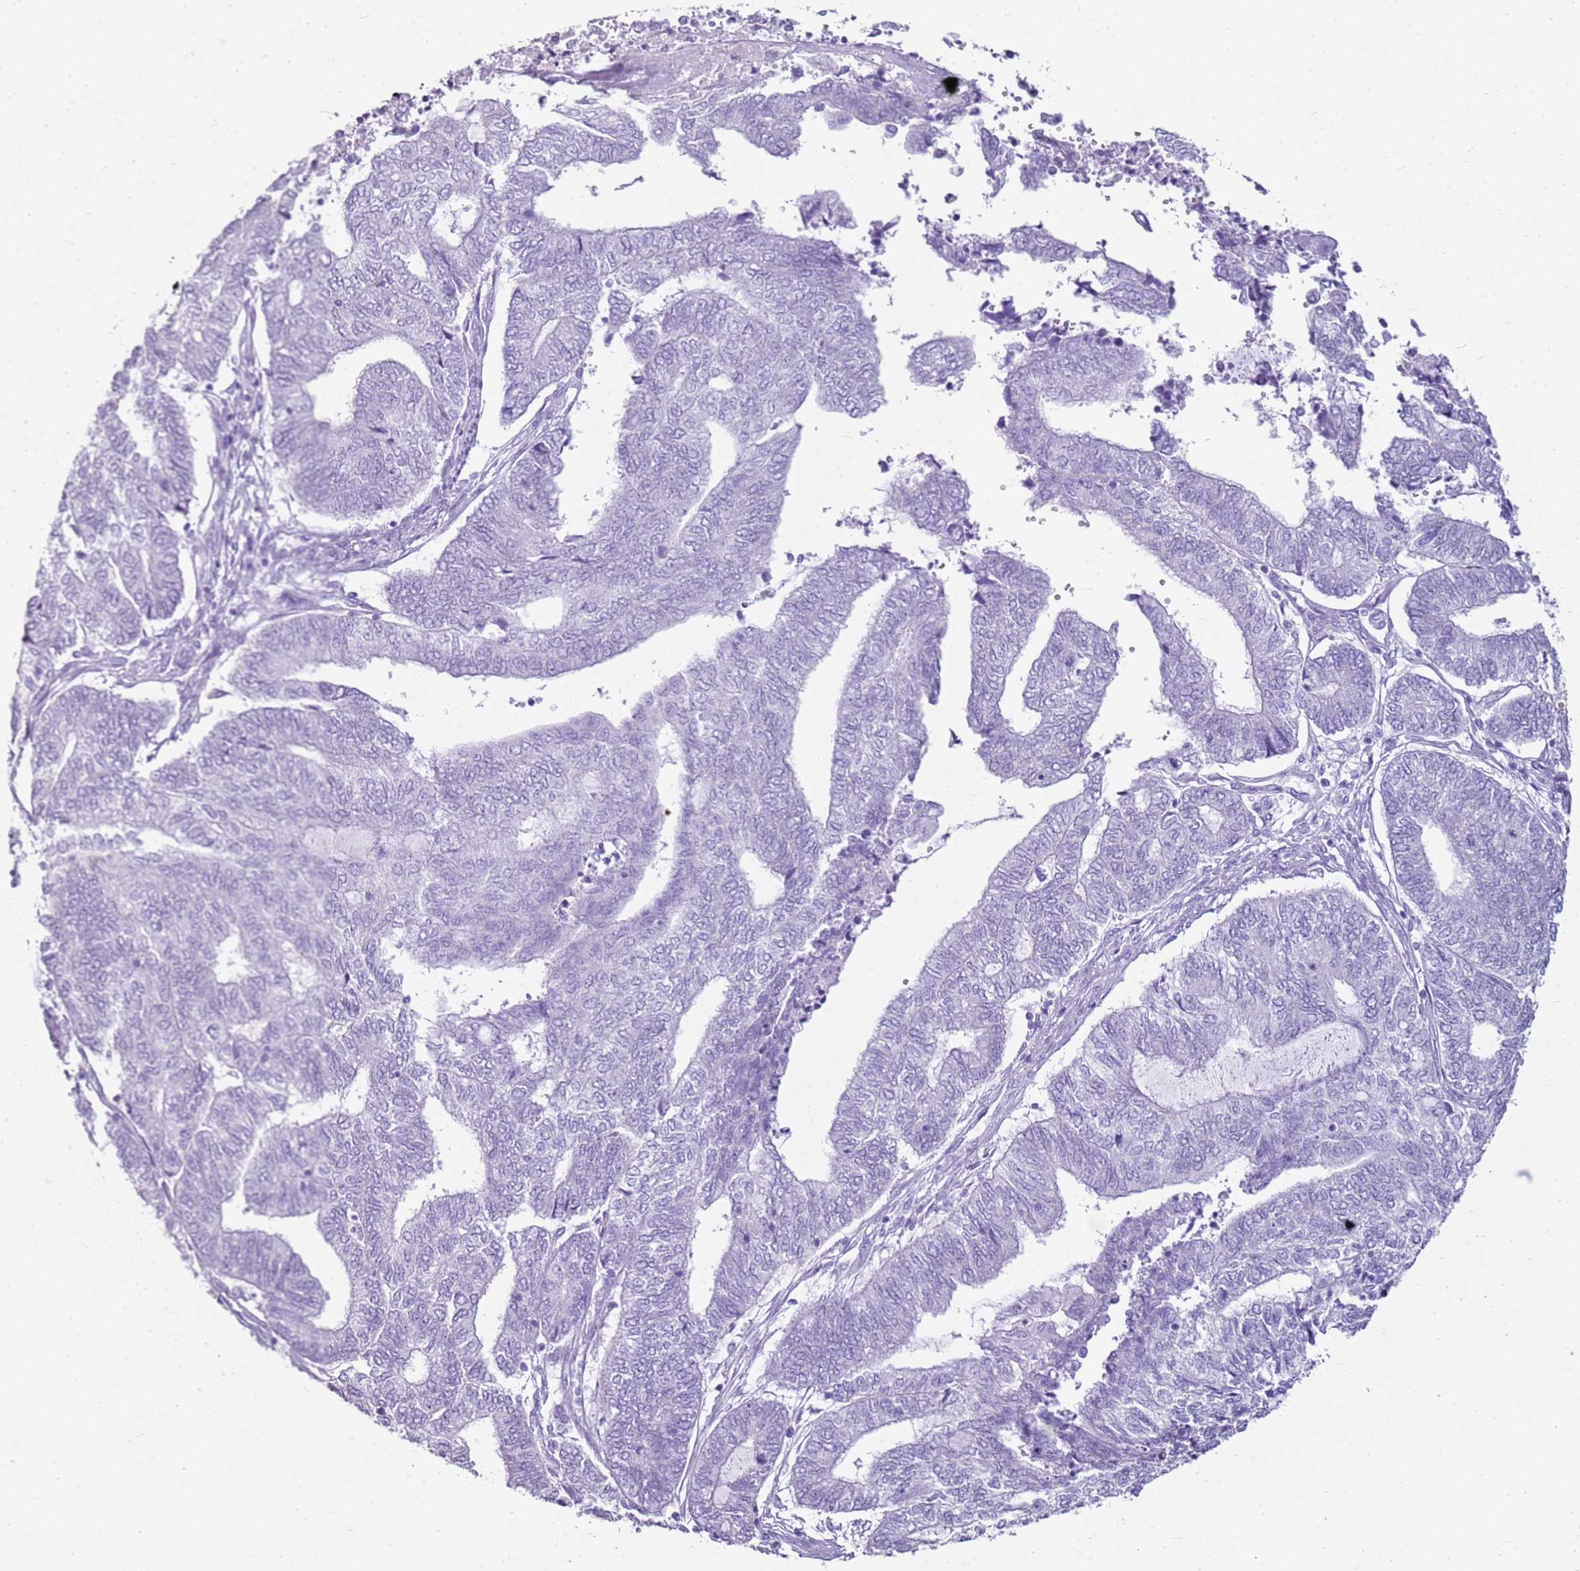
{"staining": {"intensity": "negative", "quantity": "none", "location": "none"}, "tissue": "endometrial cancer", "cell_type": "Tumor cells", "image_type": "cancer", "snomed": [{"axis": "morphology", "description": "Adenocarcinoma, NOS"}, {"axis": "topography", "description": "Uterus"}, {"axis": "topography", "description": "Endometrium"}], "caption": "Immunohistochemistry (IHC) of human endometrial adenocarcinoma reveals no expression in tumor cells.", "gene": "CA8", "patient": {"sex": "female", "age": 70}}